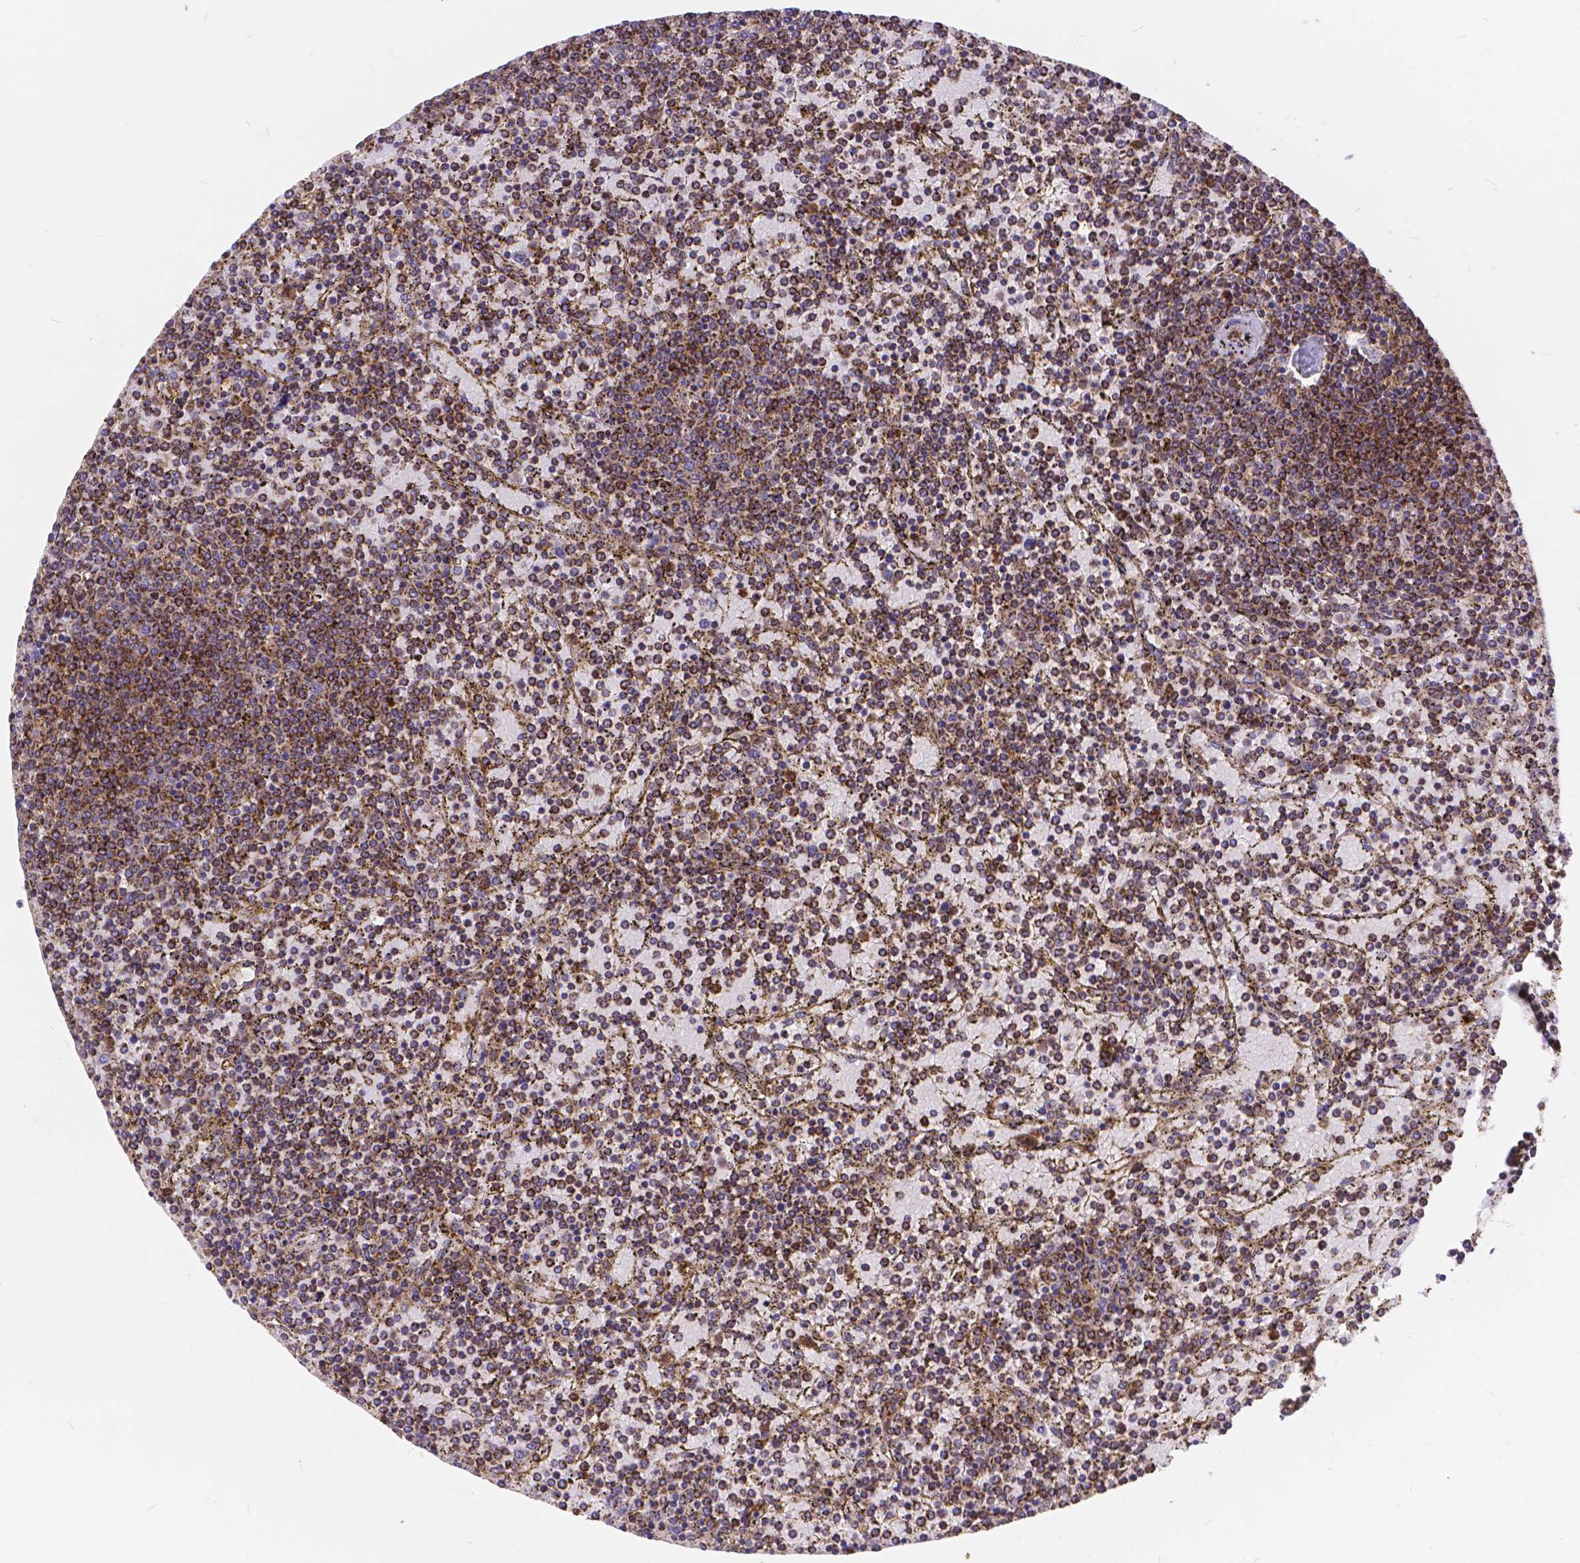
{"staining": {"intensity": "weak", "quantity": ">75%", "location": "cytoplasmic/membranous"}, "tissue": "lymphoma", "cell_type": "Tumor cells", "image_type": "cancer", "snomed": [{"axis": "morphology", "description": "Malignant lymphoma, non-Hodgkin's type, Low grade"}, {"axis": "topography", "description": "Spleen"}], "caption": "Lymphoma stained for a protein (brown) displays weak cytoplasmic/membranous positive expression in about >75% of tumor cells.", "gene": "ARAP1", "patient": {"sex": "female", "age": 77}}